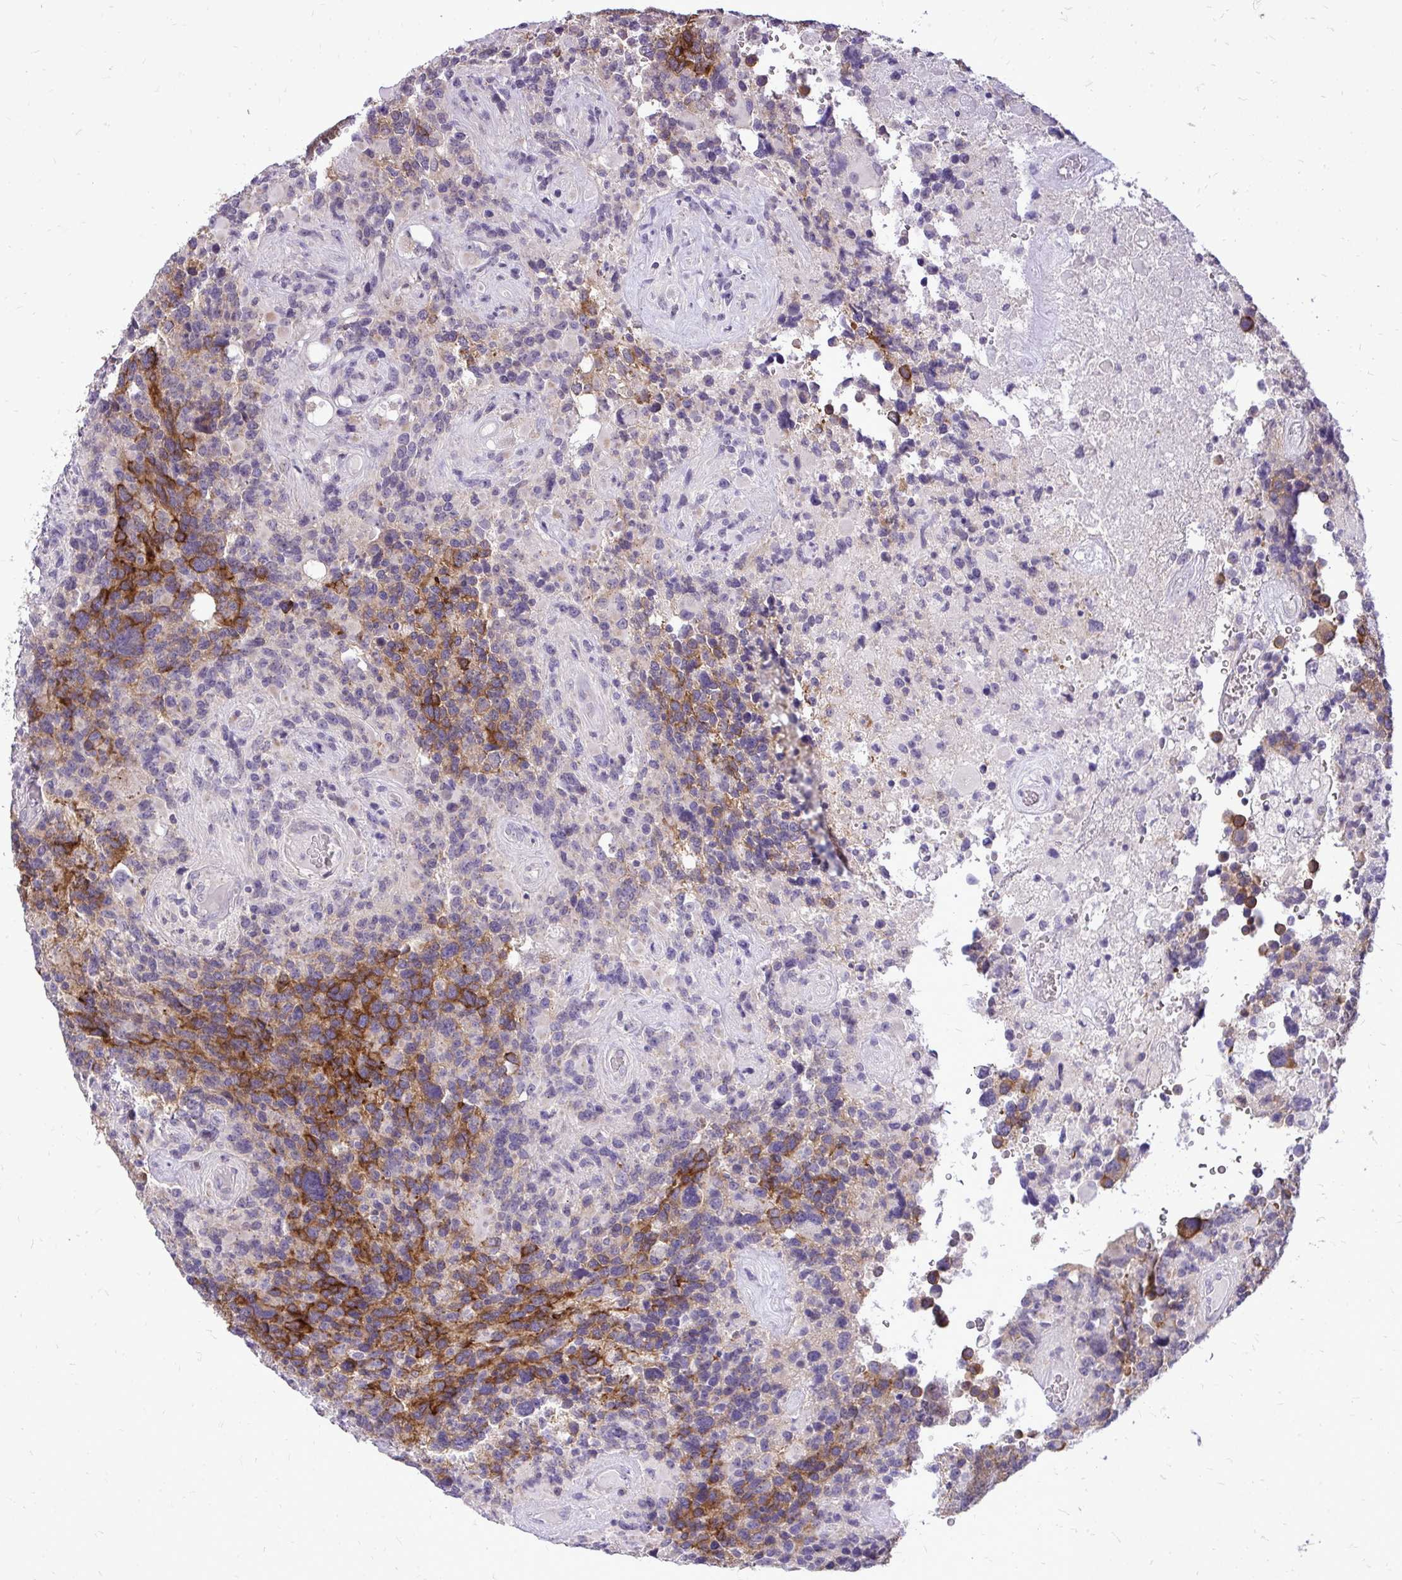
{"staining": {"intensity": "strong", "quantity": ">75%", "location": "cytoplasmic/membranous"}, "tissue": "glioma", "cell_type": "Tumor cells", "image_type": "cancer", "snomed": [{"axis": "morphology", "description": "Glioma, malignant, High grade"}, {"axis": "topography", "description": "Brain"}], "caption": "IHC histopathology image of human glioma stained for a protein (brown), which demonstrates high levels of strong cytoplasmic/membranous expression in about >75% of tumor cells.", "gene": "SPTBN2", "patient": {"sex": "female", "age": 40}}